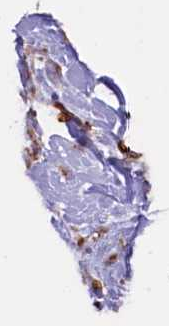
{"staining": {"intensity": "moderate", "quantity": ">75%", "location": "cytoplasmic/membranous"}, "tissue": "breast cancer", "cell_type": "Tumor cells", "image_type": "cancer", "snomed": [{"axis": "morphology", "description": "Lobular carcinoma"}, {"axis": "topography", "description": "Breast"}], "caption": "This image displays breast lobular carcinoma stained with IHC to label a protein in brown. The cytoplasmic/membranous of tumor cells show moderate positivity for the protein. Nuclei are counter-stained blue.", "gene": "PTPRU", "patient": {"sex": "female", "age": 58}}